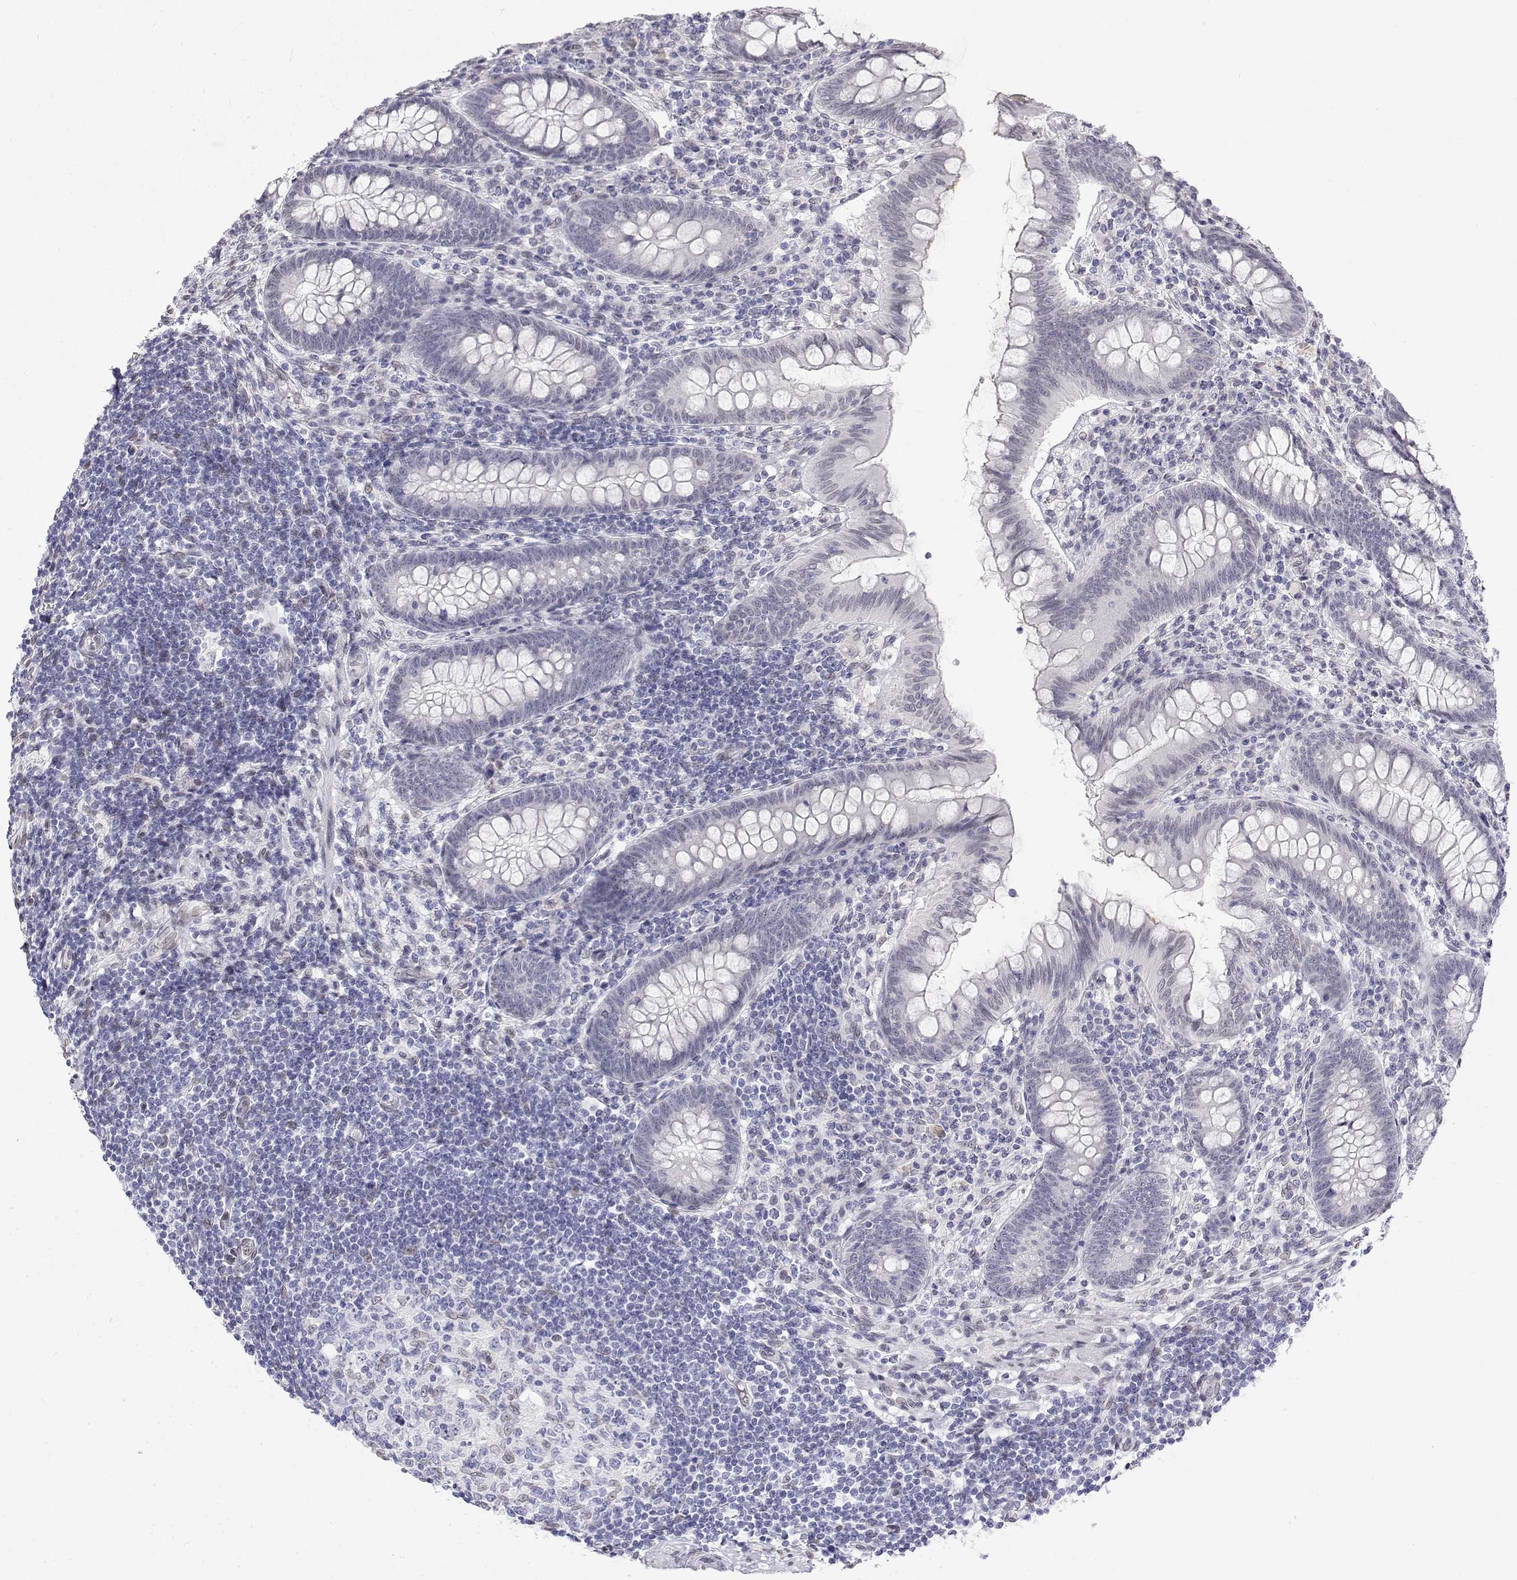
{"staining": {"intensity": "negative", "quantity": "none", "location": "none"}, "tissue": "appendix", "cell_type": "Glandular cells", "image_type": "normal", "snomed": [{"axis": "morphology", "description": "Normal tissue, NOS"}, {"axis": "topography", "description": "Appendix"}], "caption": "Glandular cells are negative for brown protein staining in unremarkable appendix. Brightfield microscopy of immunohistochemistry (IHC) stained with DAB (3,3'-diaminobenzidine) (brown) and hematoxylin (blue), captured at high magnification.", "gene": "ZNF532", "patient": {"sex": "female", "age": 57}}